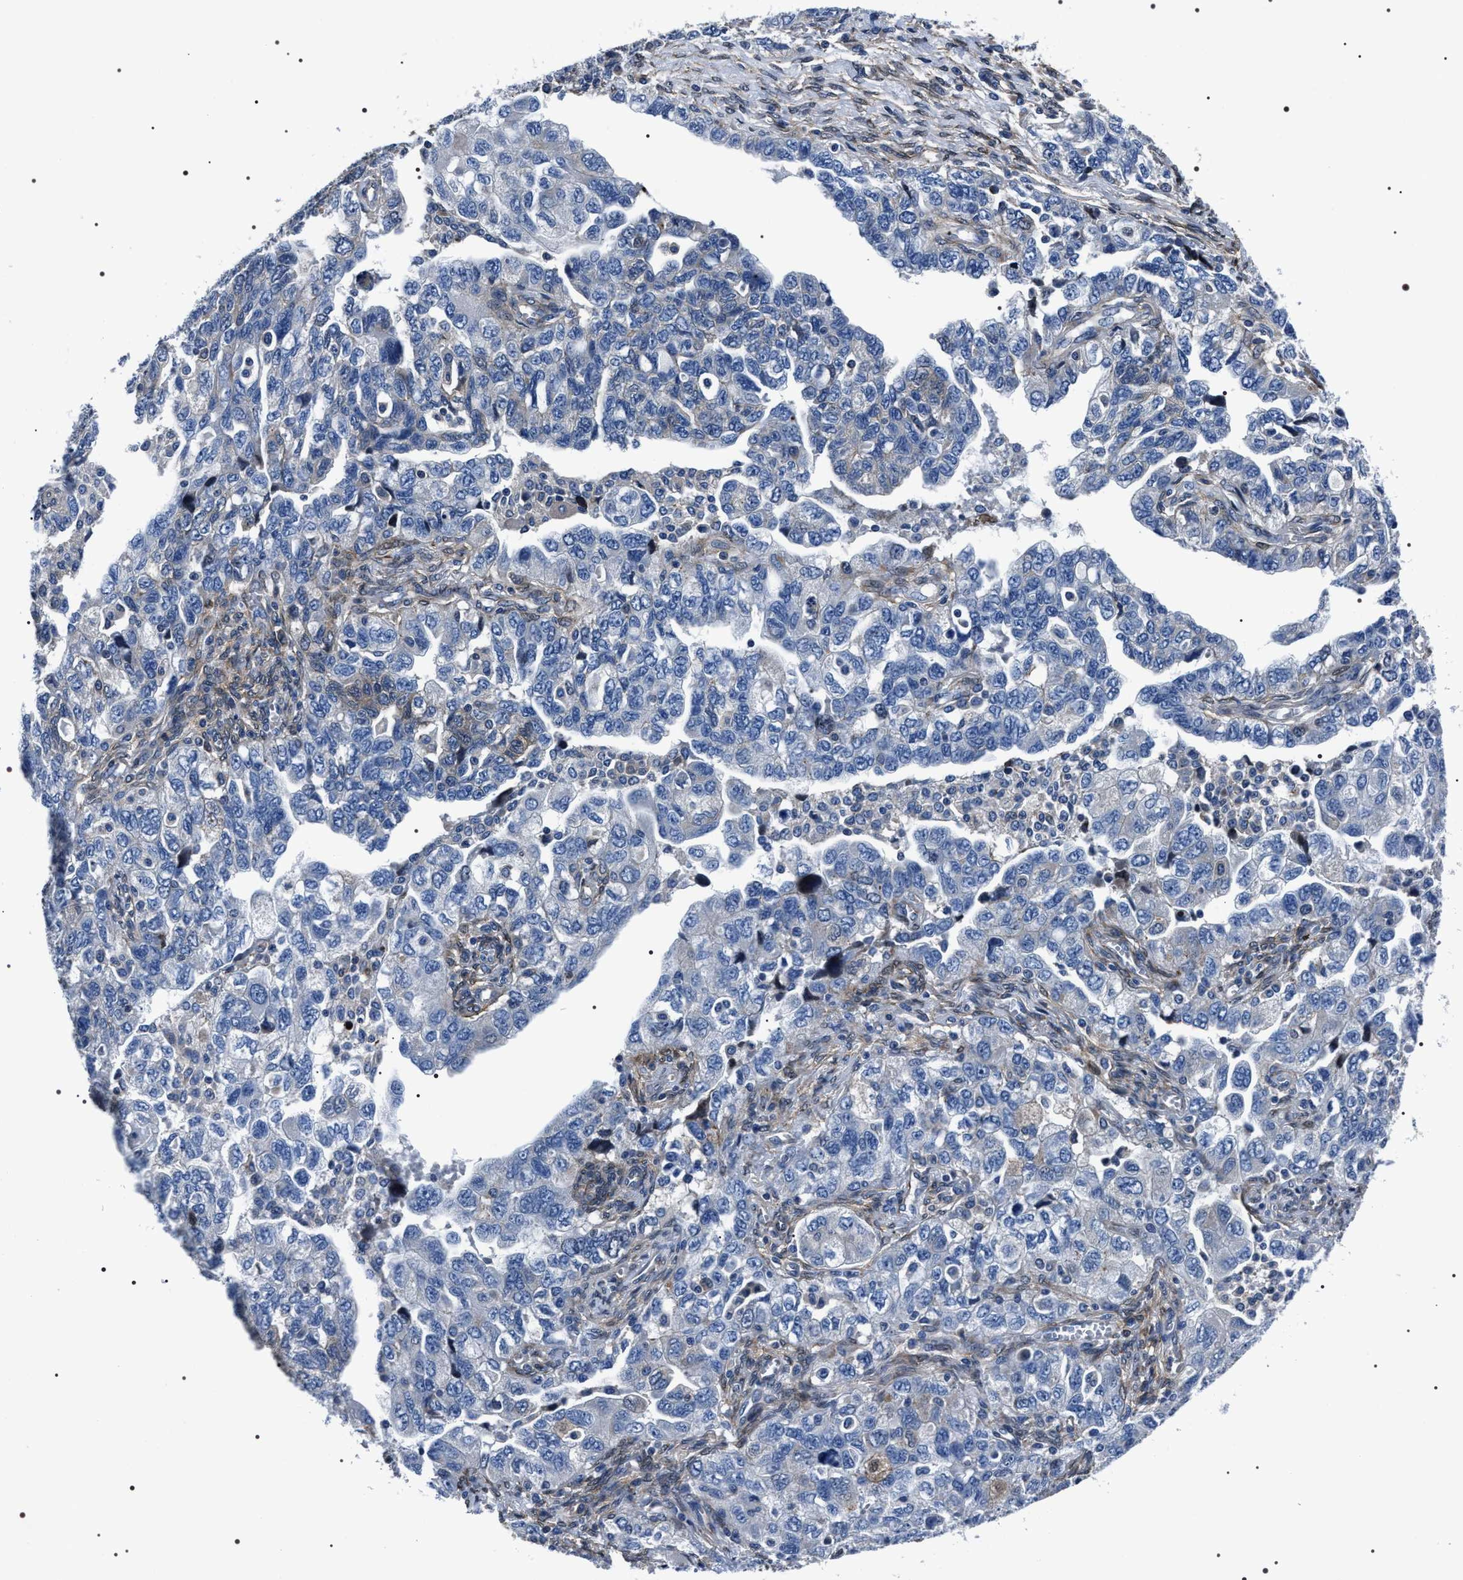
{"staining": {"intensity": "negative", "quantity": "none", "location": "none"}, "tissue": "ovarian cancer", "cell_type": "Tumor cells", "image_type": "cancer", "snomed": [{"axis": "morphology", "description": "Carcinoma, NOS"}, {"axis": "morphology", "description": "Cystadenocarcinoma, serous, NOS"}, {"axis": "topography", "description": "Ovary"}], "caption": "A photomicrograph of human ovarian carcinoma is negative for staining in tumor cells.", "gene": "BAG2", "patient": {"sex": "female", "age": 69}}